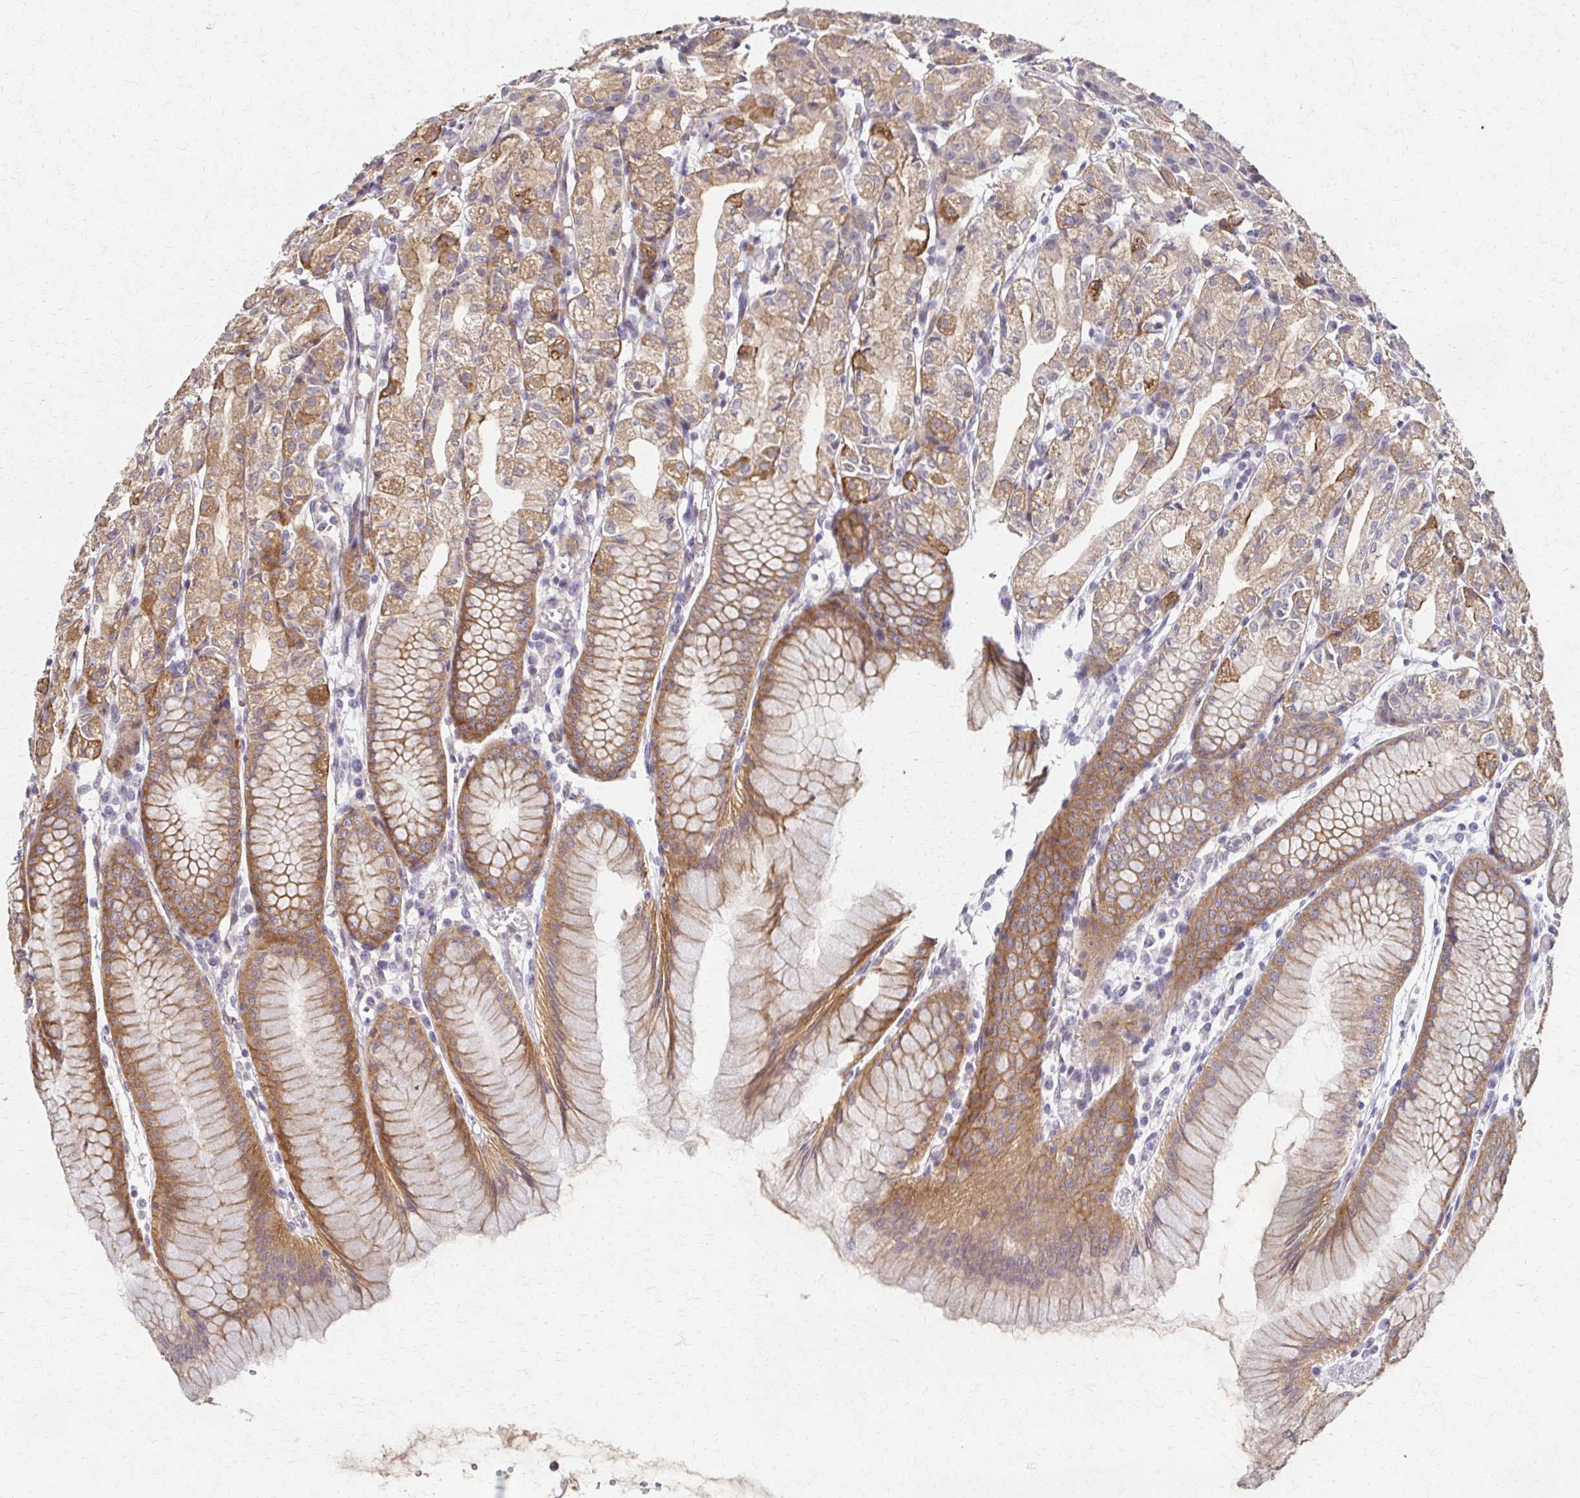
{"staining": {"intensity": "strong", "quantity": "25%-75%", "location": "cytoplasmic/membranous"}, "tissue": "stomach", "cell_type": "Glandular cells", "image_type": "normal", "snomed": [{"axis": "morphology", "description": "Normal tissue, NOS"}, {"axis": "topography", "description": "Stomach"}], "caption": "Immunohistochemical staining of unremarkable stomach demonstrates high levels of strong cytoplasmic/membranous expression in about 25%-75% of glandular cells. The staining was performed using DAB, with brown indicating positive protein expression. Nuclei are stained blue with hematoxylin.", "gene": "EOLA1", "patient": {"sex": "female", "age": 57}}